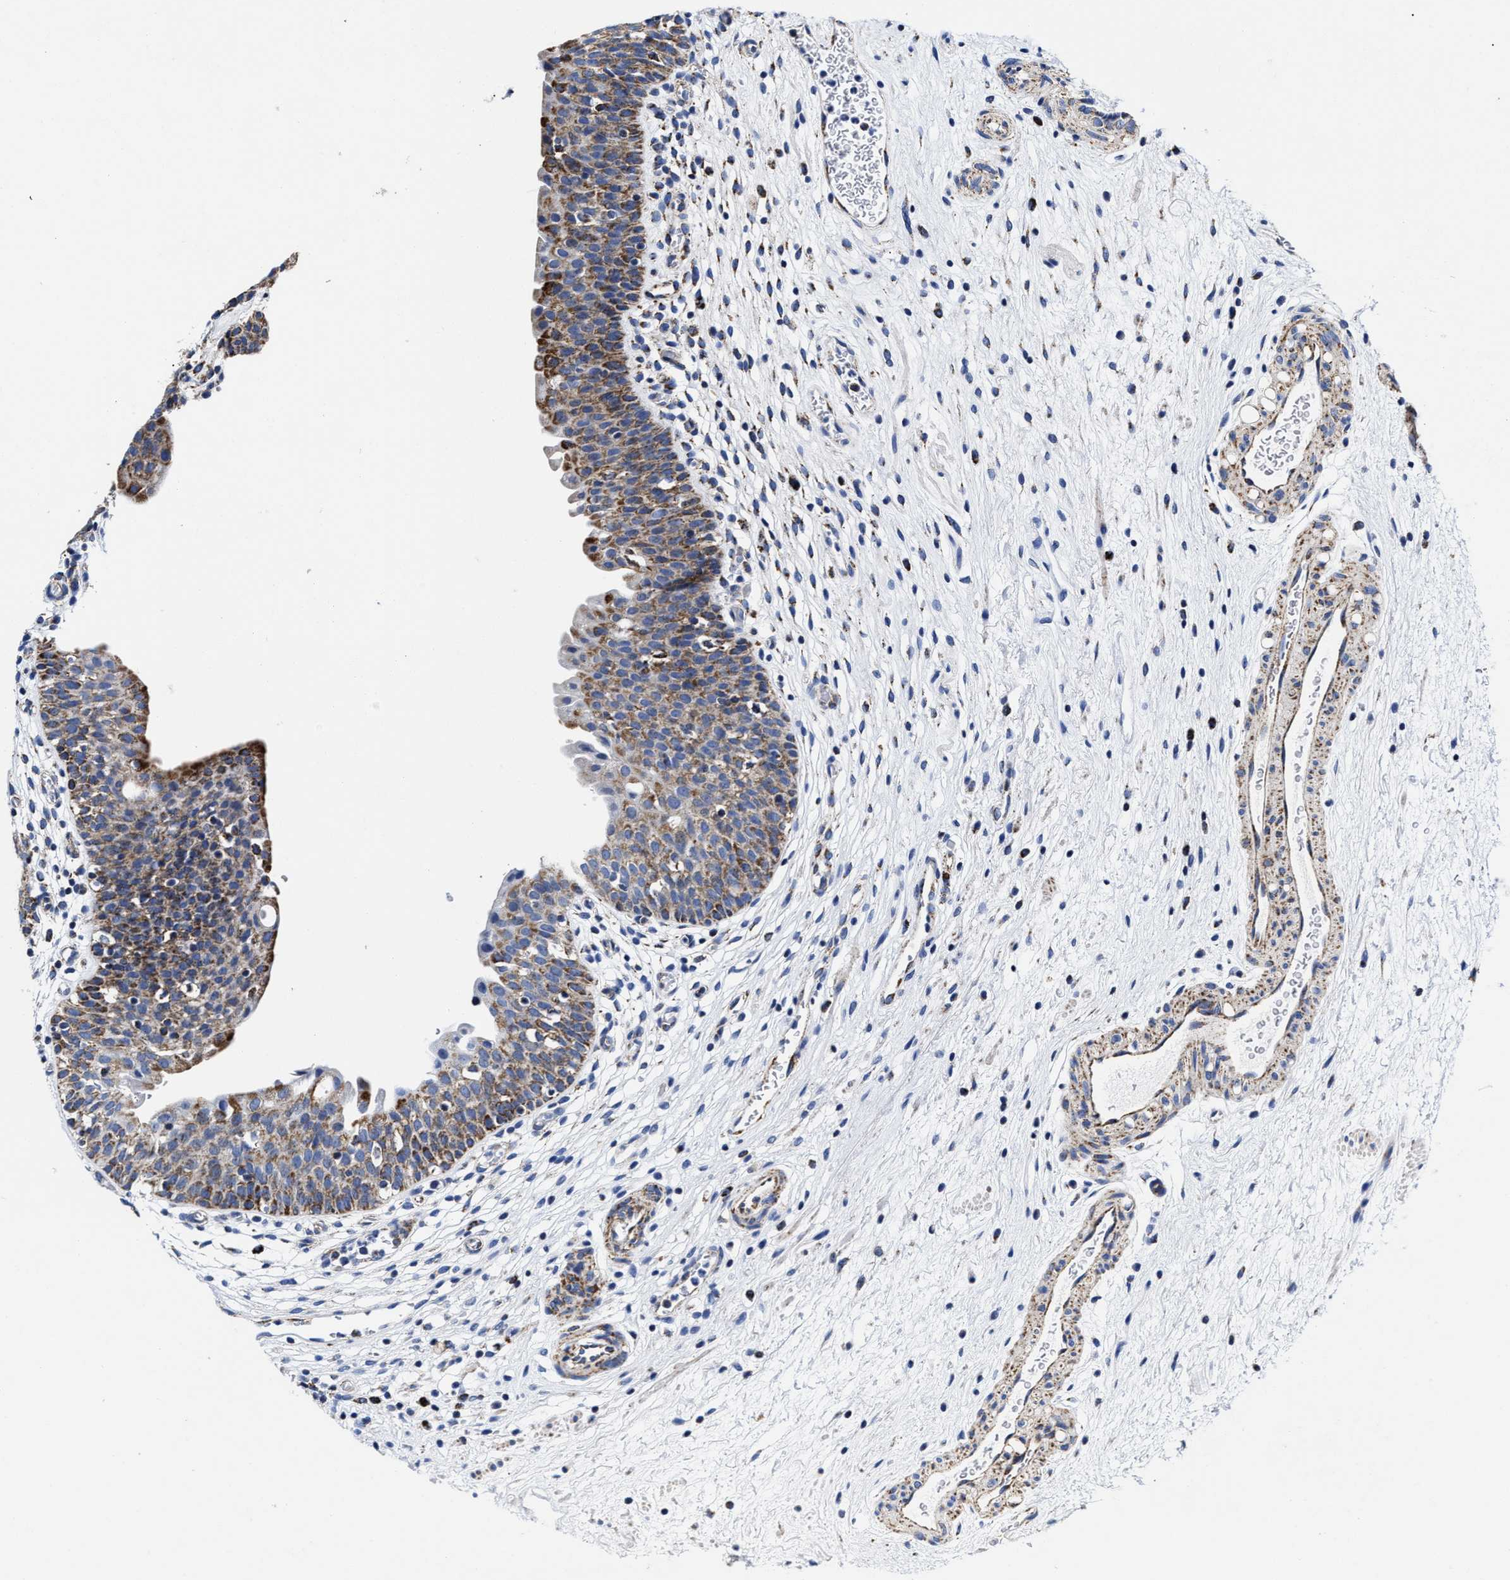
{"staining": {"intensity": "moderate", "quantity": ">75%", "location": "cytoplasmic/membranous"}, "tissue": "urinary bladder", "cell_type": "Urothelial cells", "image_type": "normal", "snomed": [{"axis": "morphology", "description": "Normal tissue, NOS"}, {"axis": "topography", "description": "Urinary bladder"}], "caption": "Approximately >75% of urothelial cells in normal urinary bladder show moderate cytoplasmic/membranous protein positivity as visualized by brown immunohistochemical staining.", "gene": "HINT2", "patient": {"sex": "male", "age": 37}}